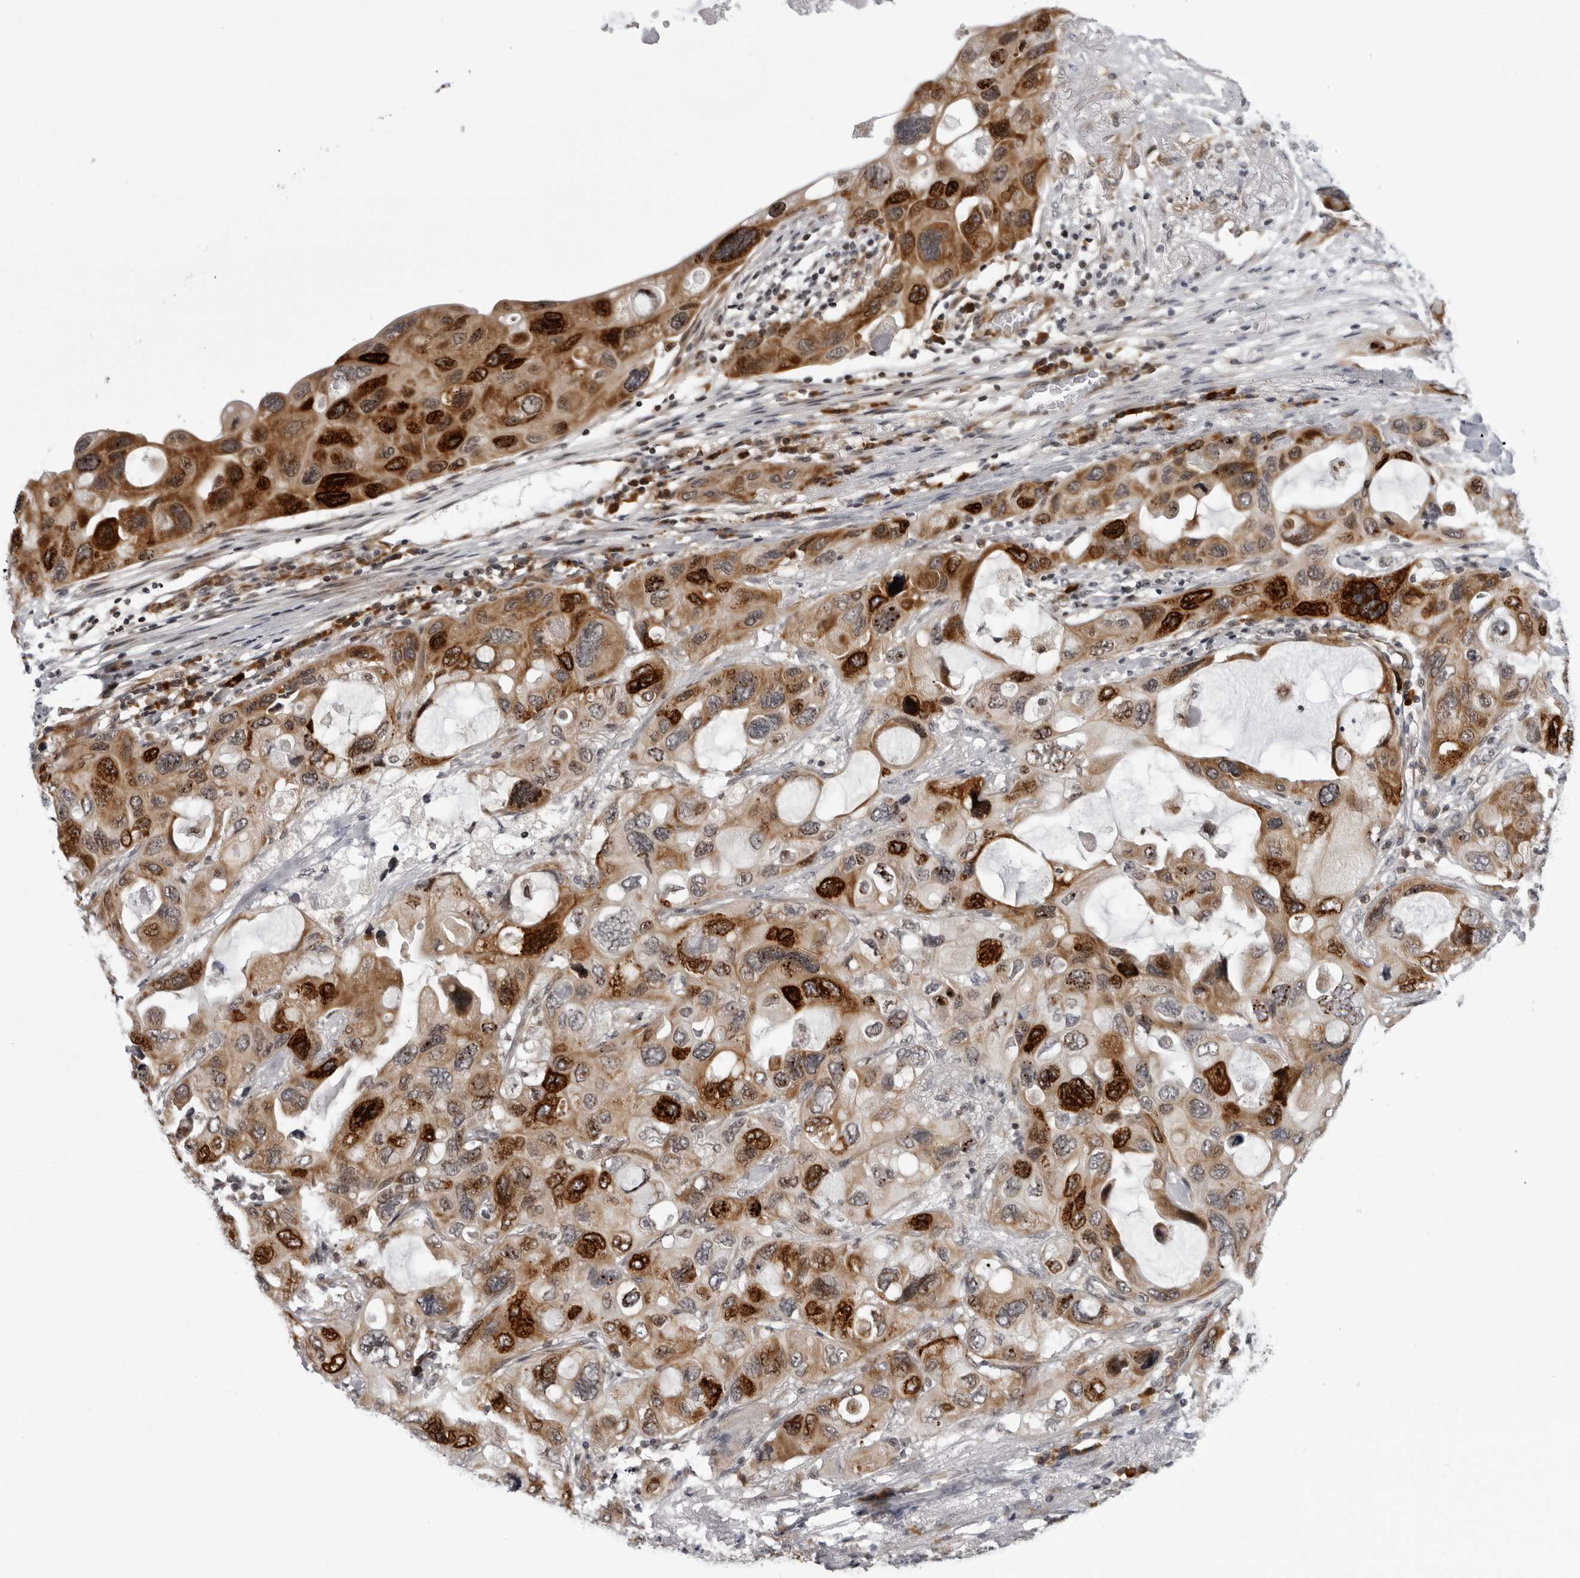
{"staining": {"intensity": "strong", "quantity": ">75%", "location": "cytoplasmic/membranous"}, "tissue": "lung cancer", "cell_type": "Tumor cells", "image_type": "cancer", "snomed": [{"axis": "morphology", "description": "Squamous cell carcinoma, NOS"}, {"axis": "topography", "description": "Lung"}], "caption": "Squamous cell carcinoma (lung) stained with a protein marker displays strong staining in tumor cells.", "gene": "GCSAML", "patient": {"sex": "female", "age": 73}}